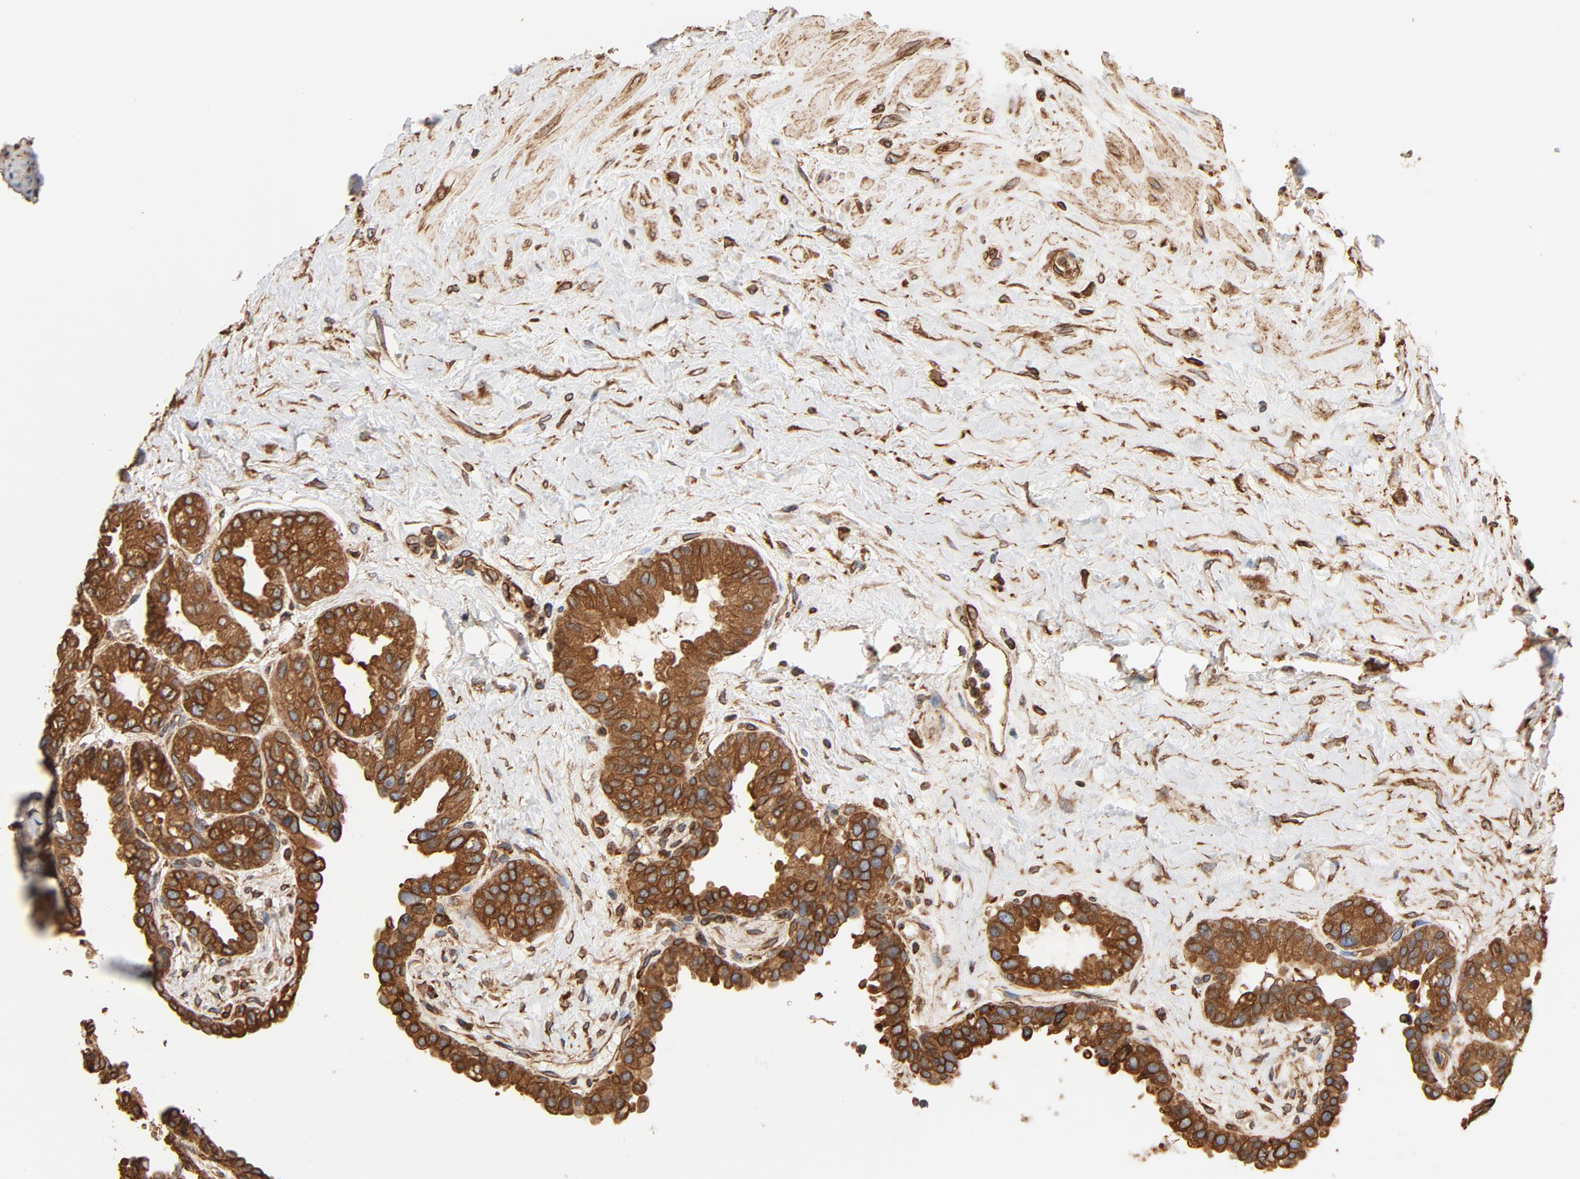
{"staining": {"intensity": "strong", "quantity": ">75%", "location": "cytoplasmic/membranous"}, "tissue": "seminal vesicle", "cell_type": "Glandular cells", "image_type": "normal", "snomed": [{"axis": "morphology", "description": "Normal tissue, NOS"}, {"axis": "topography", "description": "Seminal veicle"}], "caption": "Protein staining demonstrates strong cytoplasmic/membranous staining in approximately >75% of glandular cells in unremarkable seminal vesicle.", "gene": "BCAP31", "patient": {"sex": "male", "age": 61}}